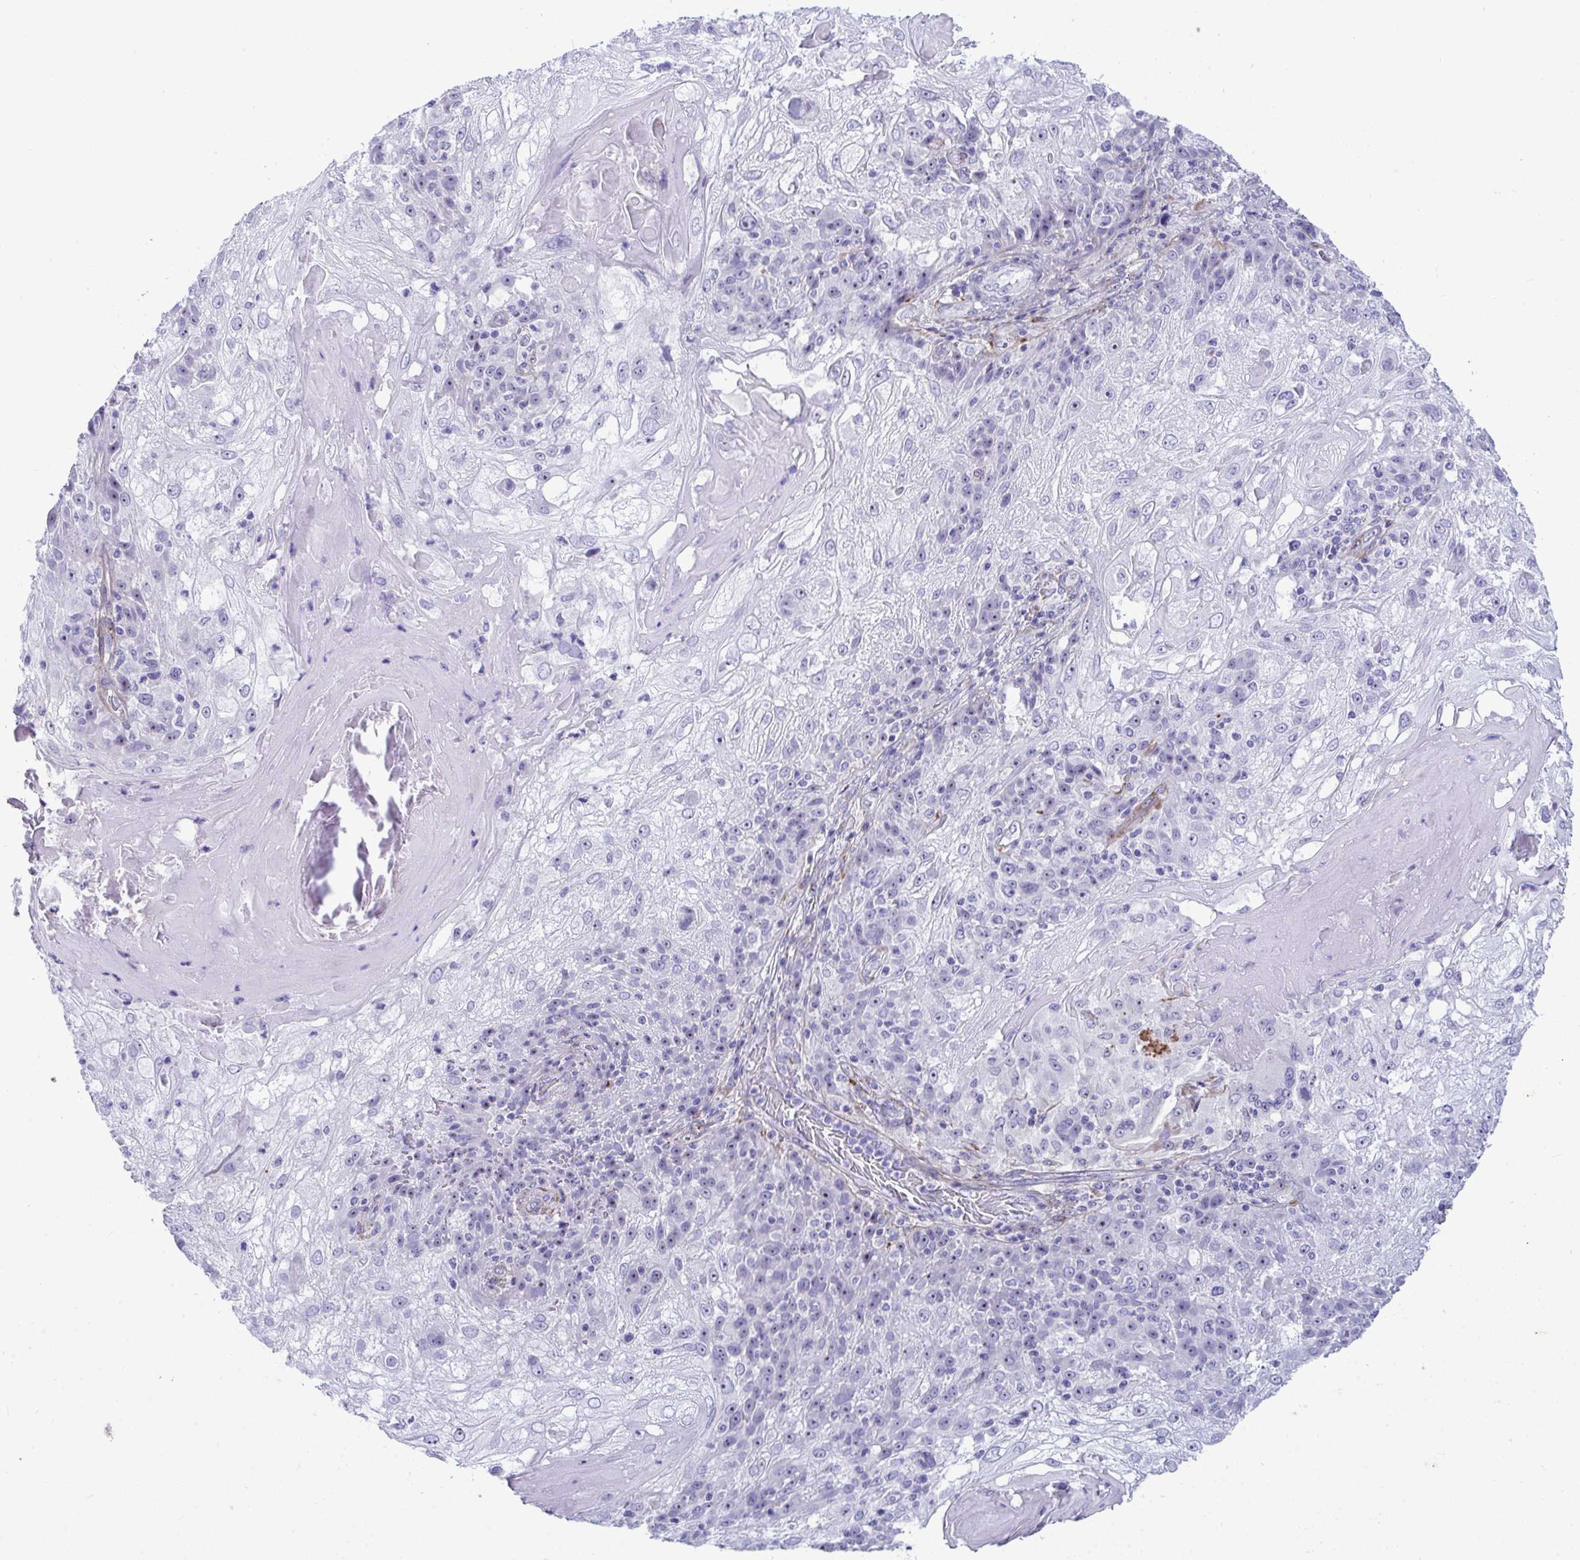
{"staining": {"intensity": "negative", "quantity": "none", "location": "none"}, "tissue": "skin cancer", "cell_type": "Tumor cells", "image_type": "cancer", "snomed": [{"axis": "morphology", "description": "Normal tissue, NOS"}, {"axis": "morphology", "description": "Squamous cell carcinoma, NOS"}, {"axis": "topography", "description": "Skin"}], "caption": "Skin cancer was stained to show a protein in brown. There is no significant positivity in tumor cells.", "gene": "LHFPL6", "patient": {"sex": "female", "age": 83}}